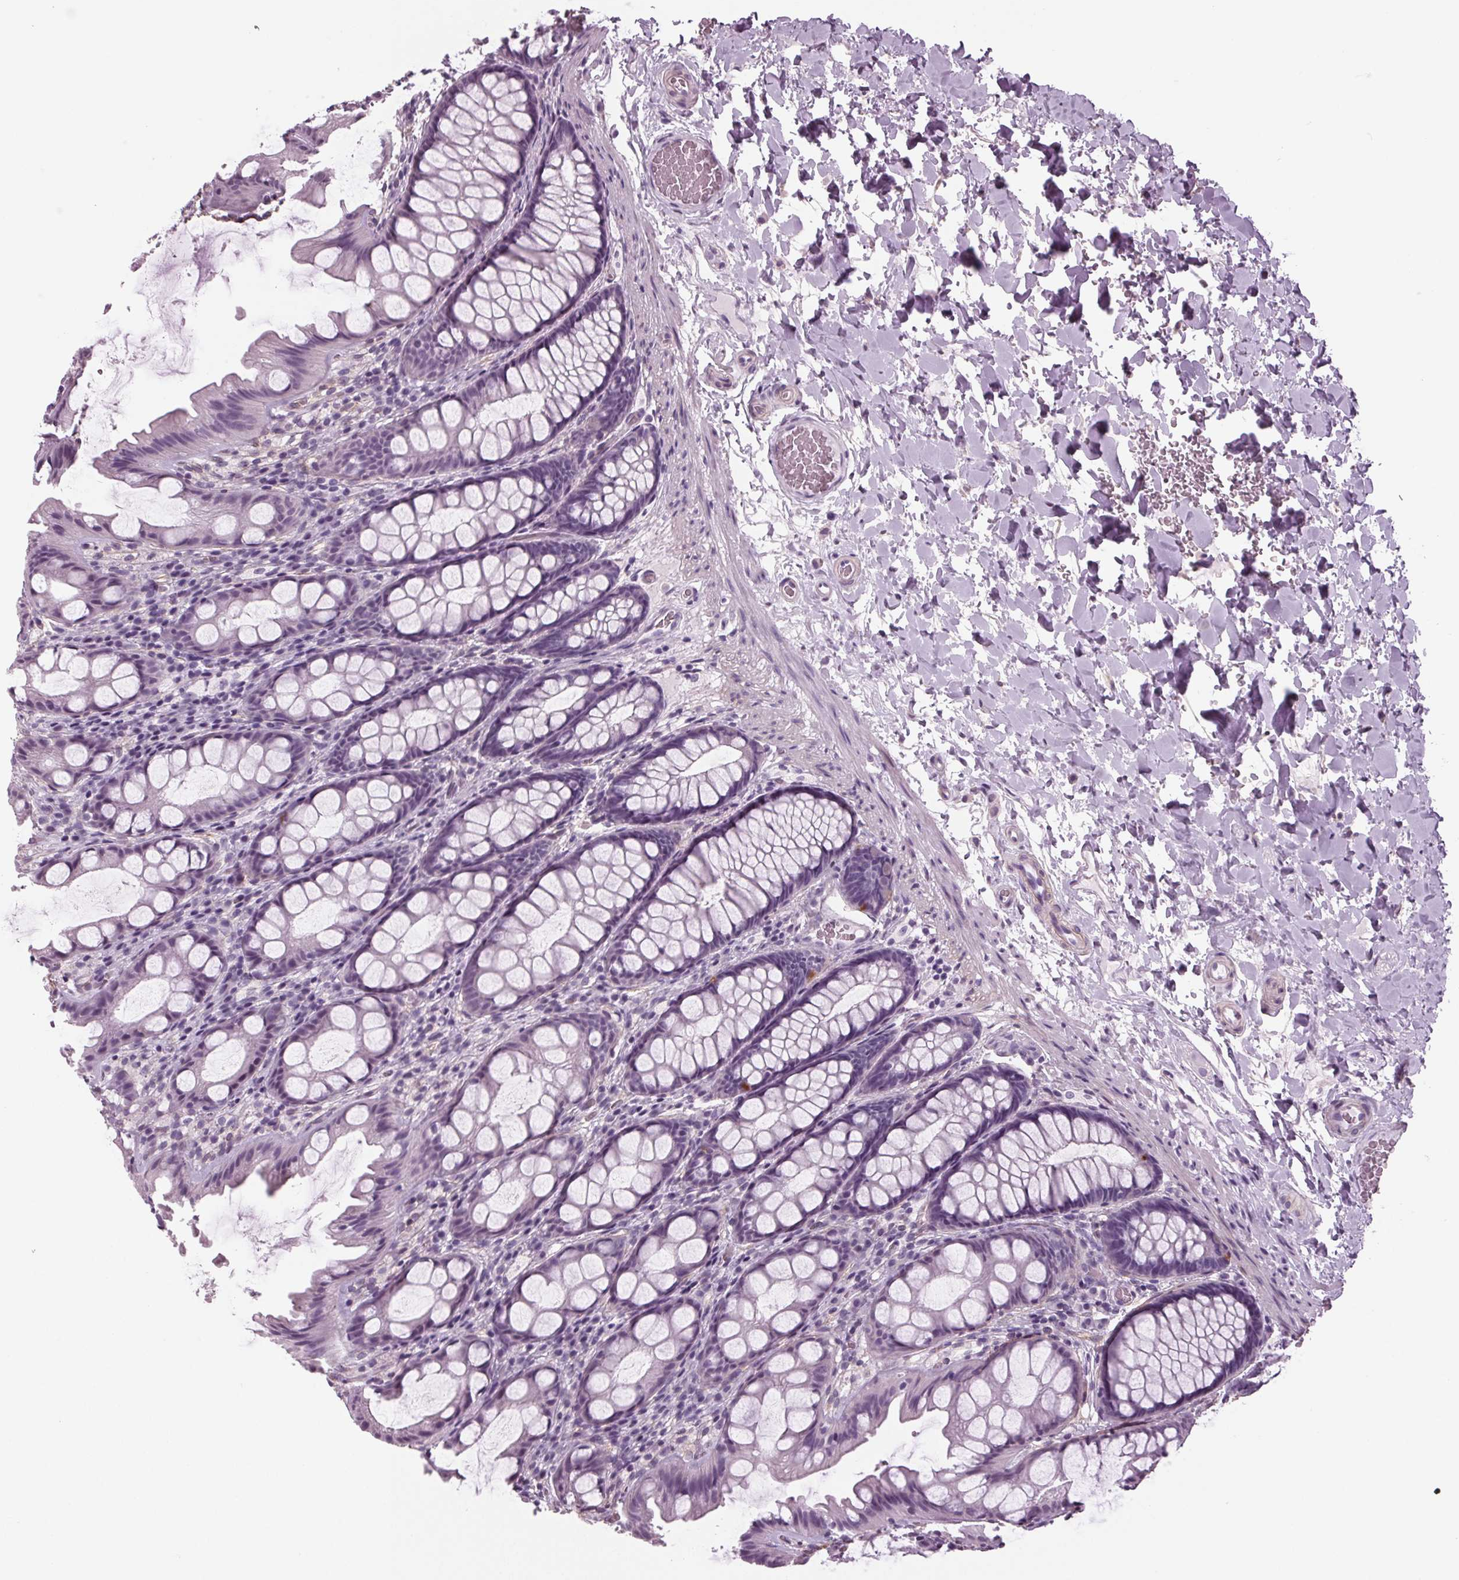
{"staining": {"intensity": "negative", "quantity": "none", "location": "none"}, "tissue": "colon", "cell_type": "Endothelial cells", "image_type": "normal", "snomed": [{"axis": "morphology", "description": "Normal tissue, NOS"}, {"axis": "topography", "description": "Colon"}], "caption": "Photomicrograph shows no protein positivity in endothelial cells of unremarkable colon.", "gene": "BHLHE22", "patient": {"sex": "male", "age": 47}}